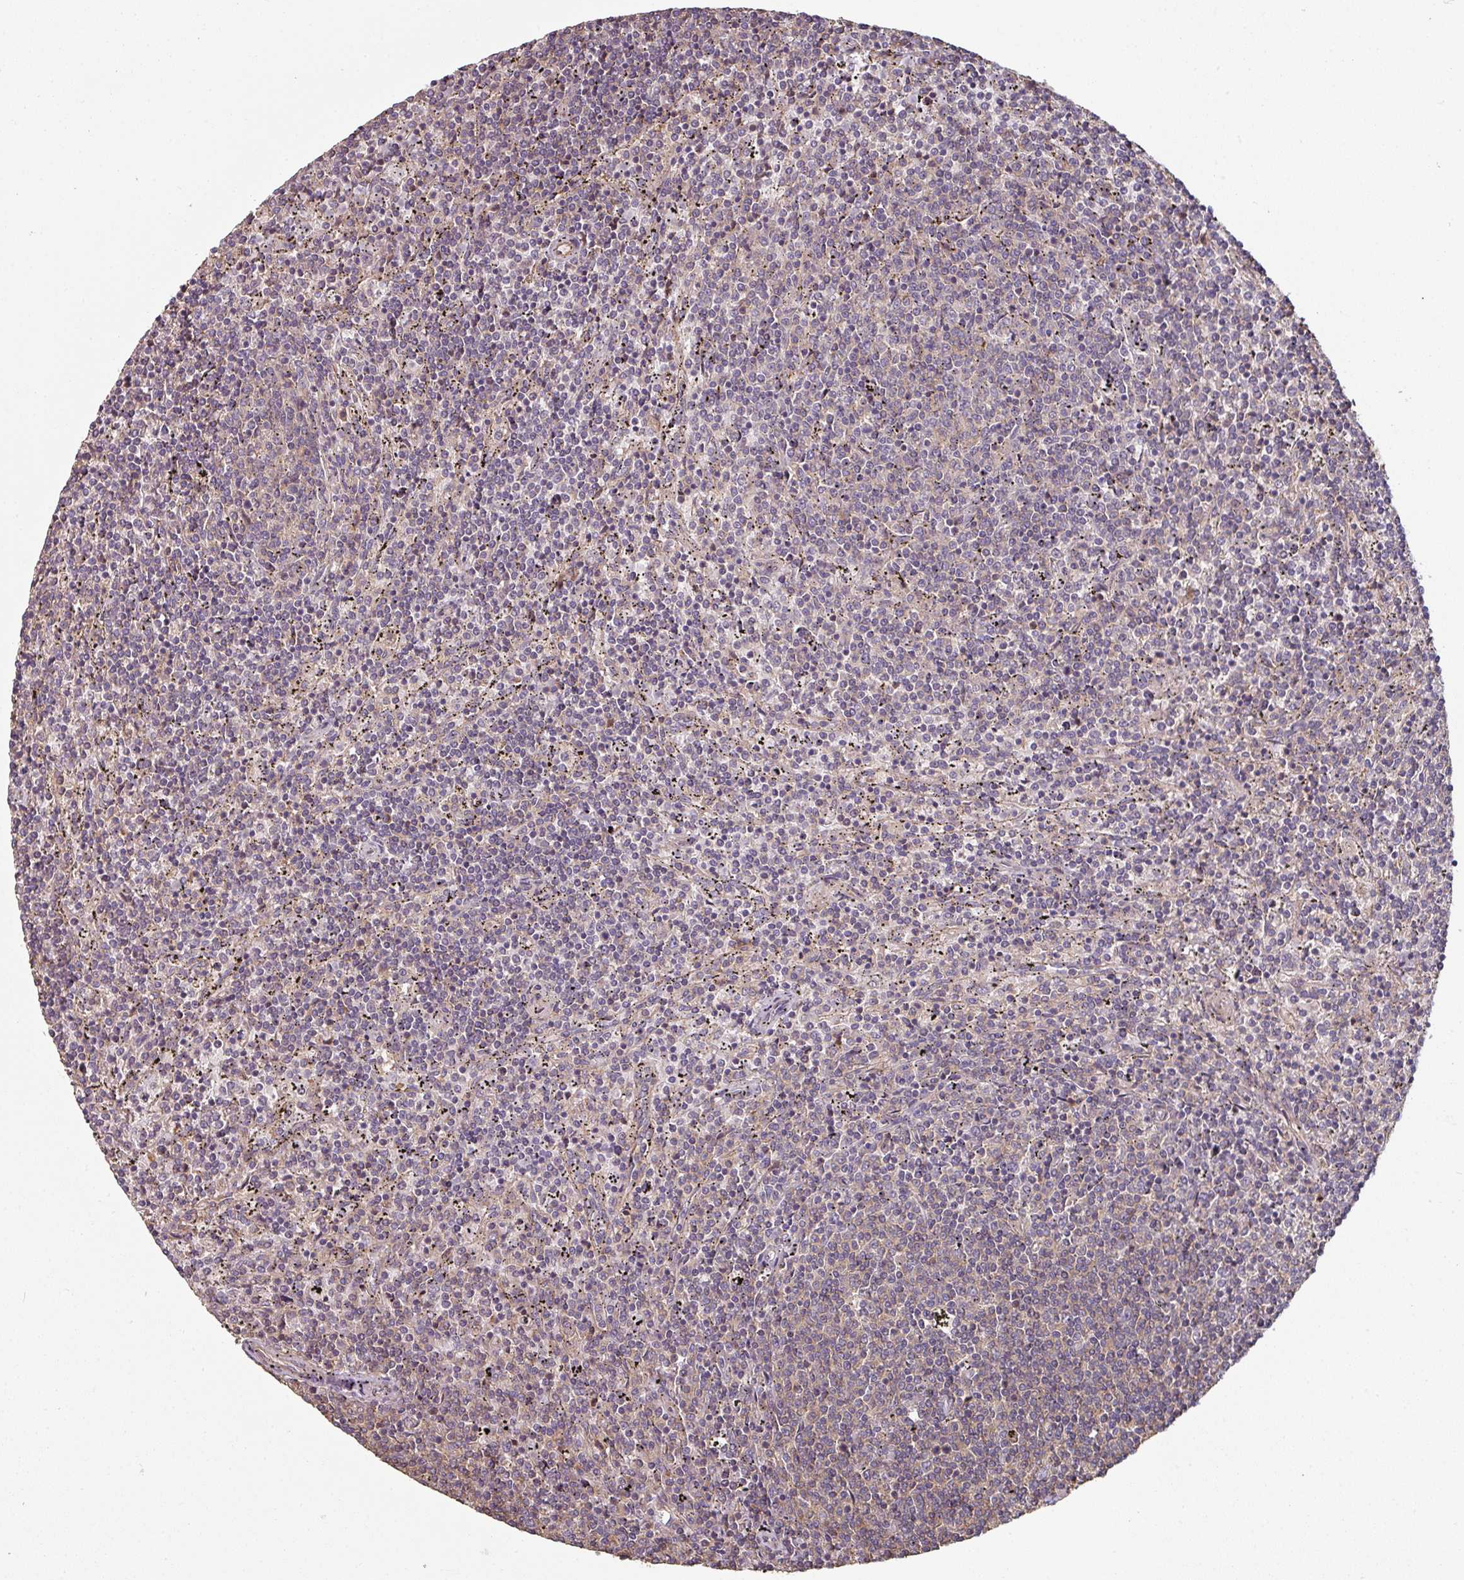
{"staining": {"intensity": "negative", "quantity": "none", "location": "none"}, "tissue": "lymphoma", "cell_type": "Tumor cells", "image_type": "cancer", "snomed": [{"axis": "morphology", "description": "Malignant lymphoma, non-Hodgkin's type, Low grade"}, {"axis": "topography", "description": "Spleen"}], "caption": "Tumor cells are negative for protein expression in human lymphoma.", "gene": "SIK1", "patient": {"sex": "female", "age": 50}}